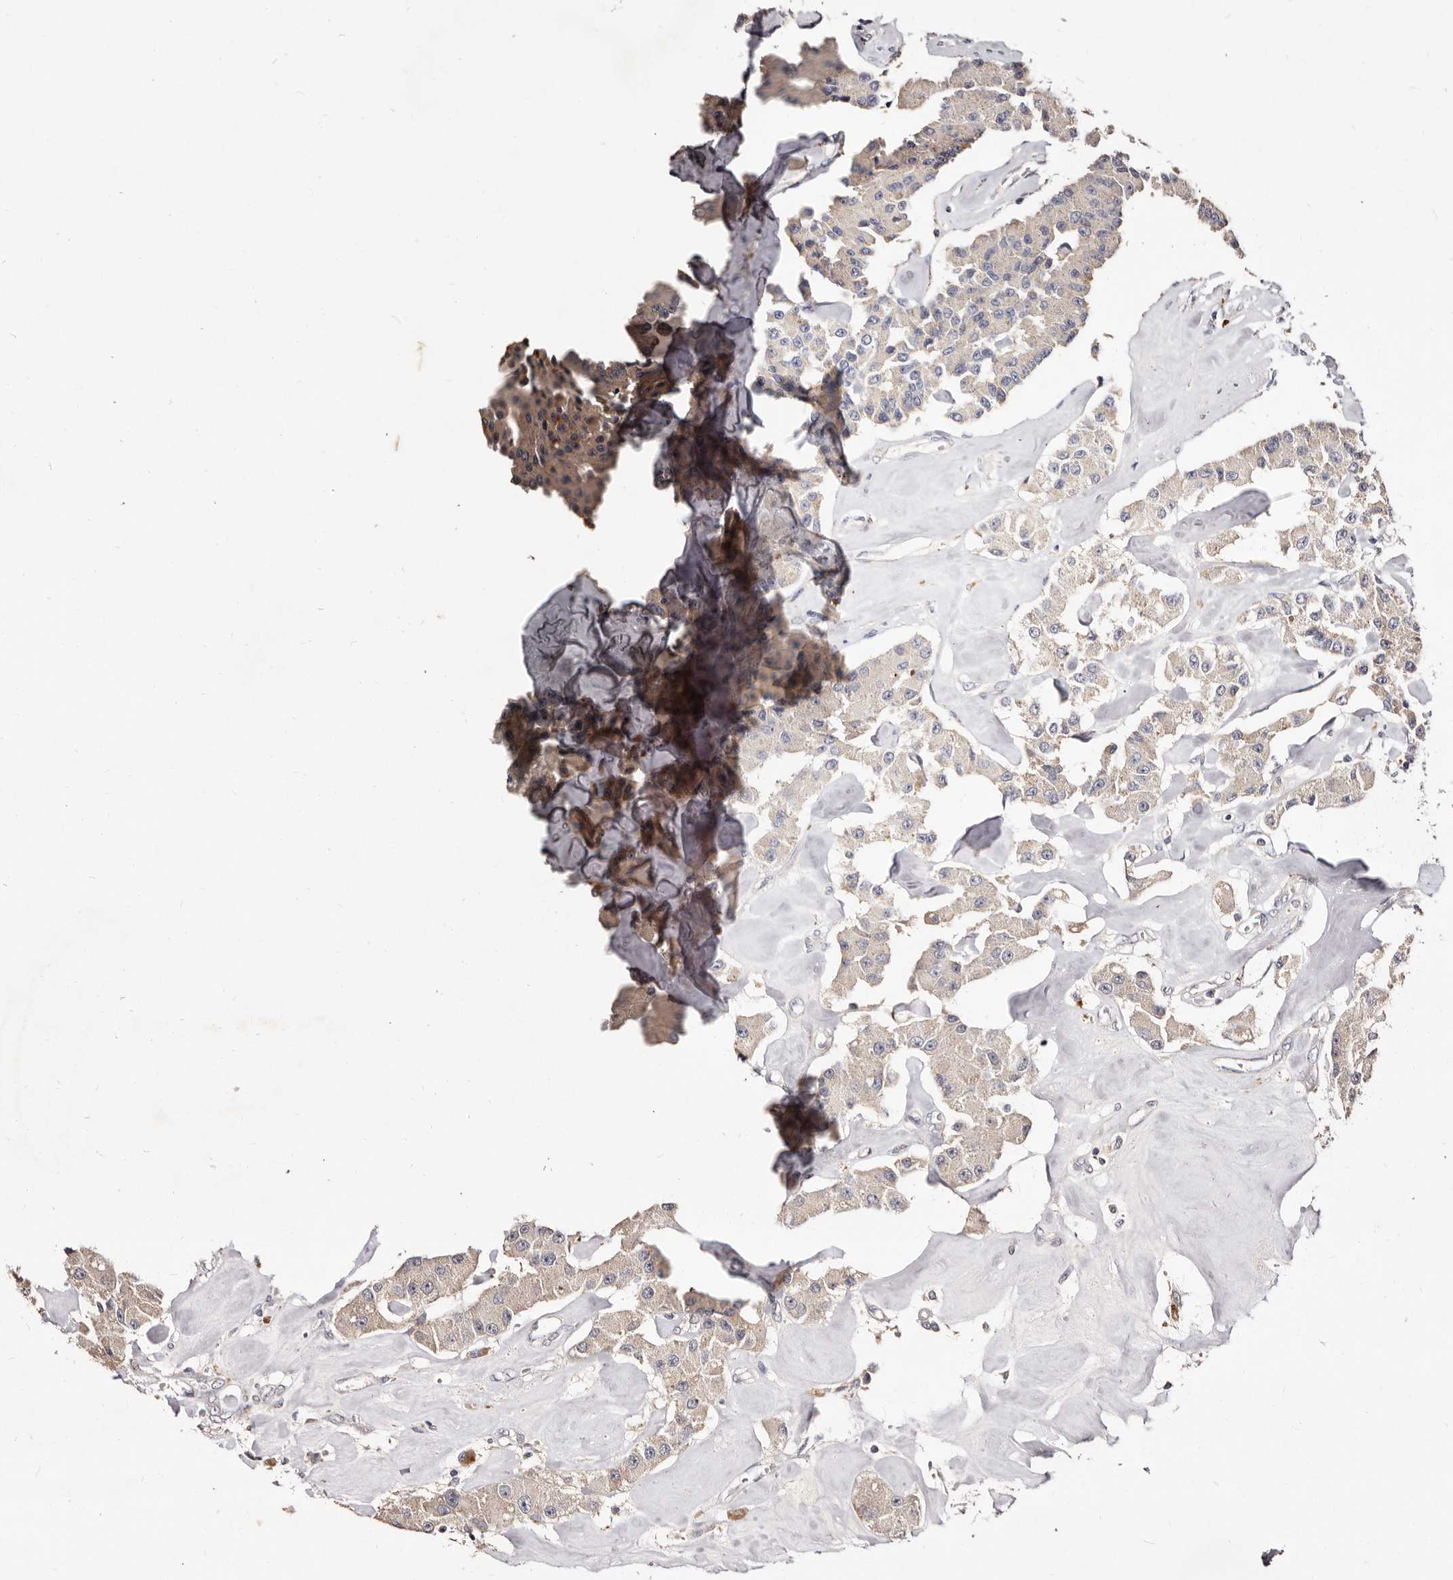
{"staining": {"intensity": "negative", "quantity": "none", "location": "none"}, "tissue": "carcinoid", "cell_type": "Tumor cells", "image_type": "cancer", "snomed": [{"axis": "morphology", "description": "Carcinoid, malignant, NOS"}, {"axis": "topography", "description": "Pancreas"}], "caption": "This photomicrograph is of carcinoid stained with immunohistochemistry (IHC) to label a protein in brown with the nuclei are counter-stained blue. There is no expression in tumor cells.", "gene": "CDCA8", "patient": {"sex": "male", "age": 41}}